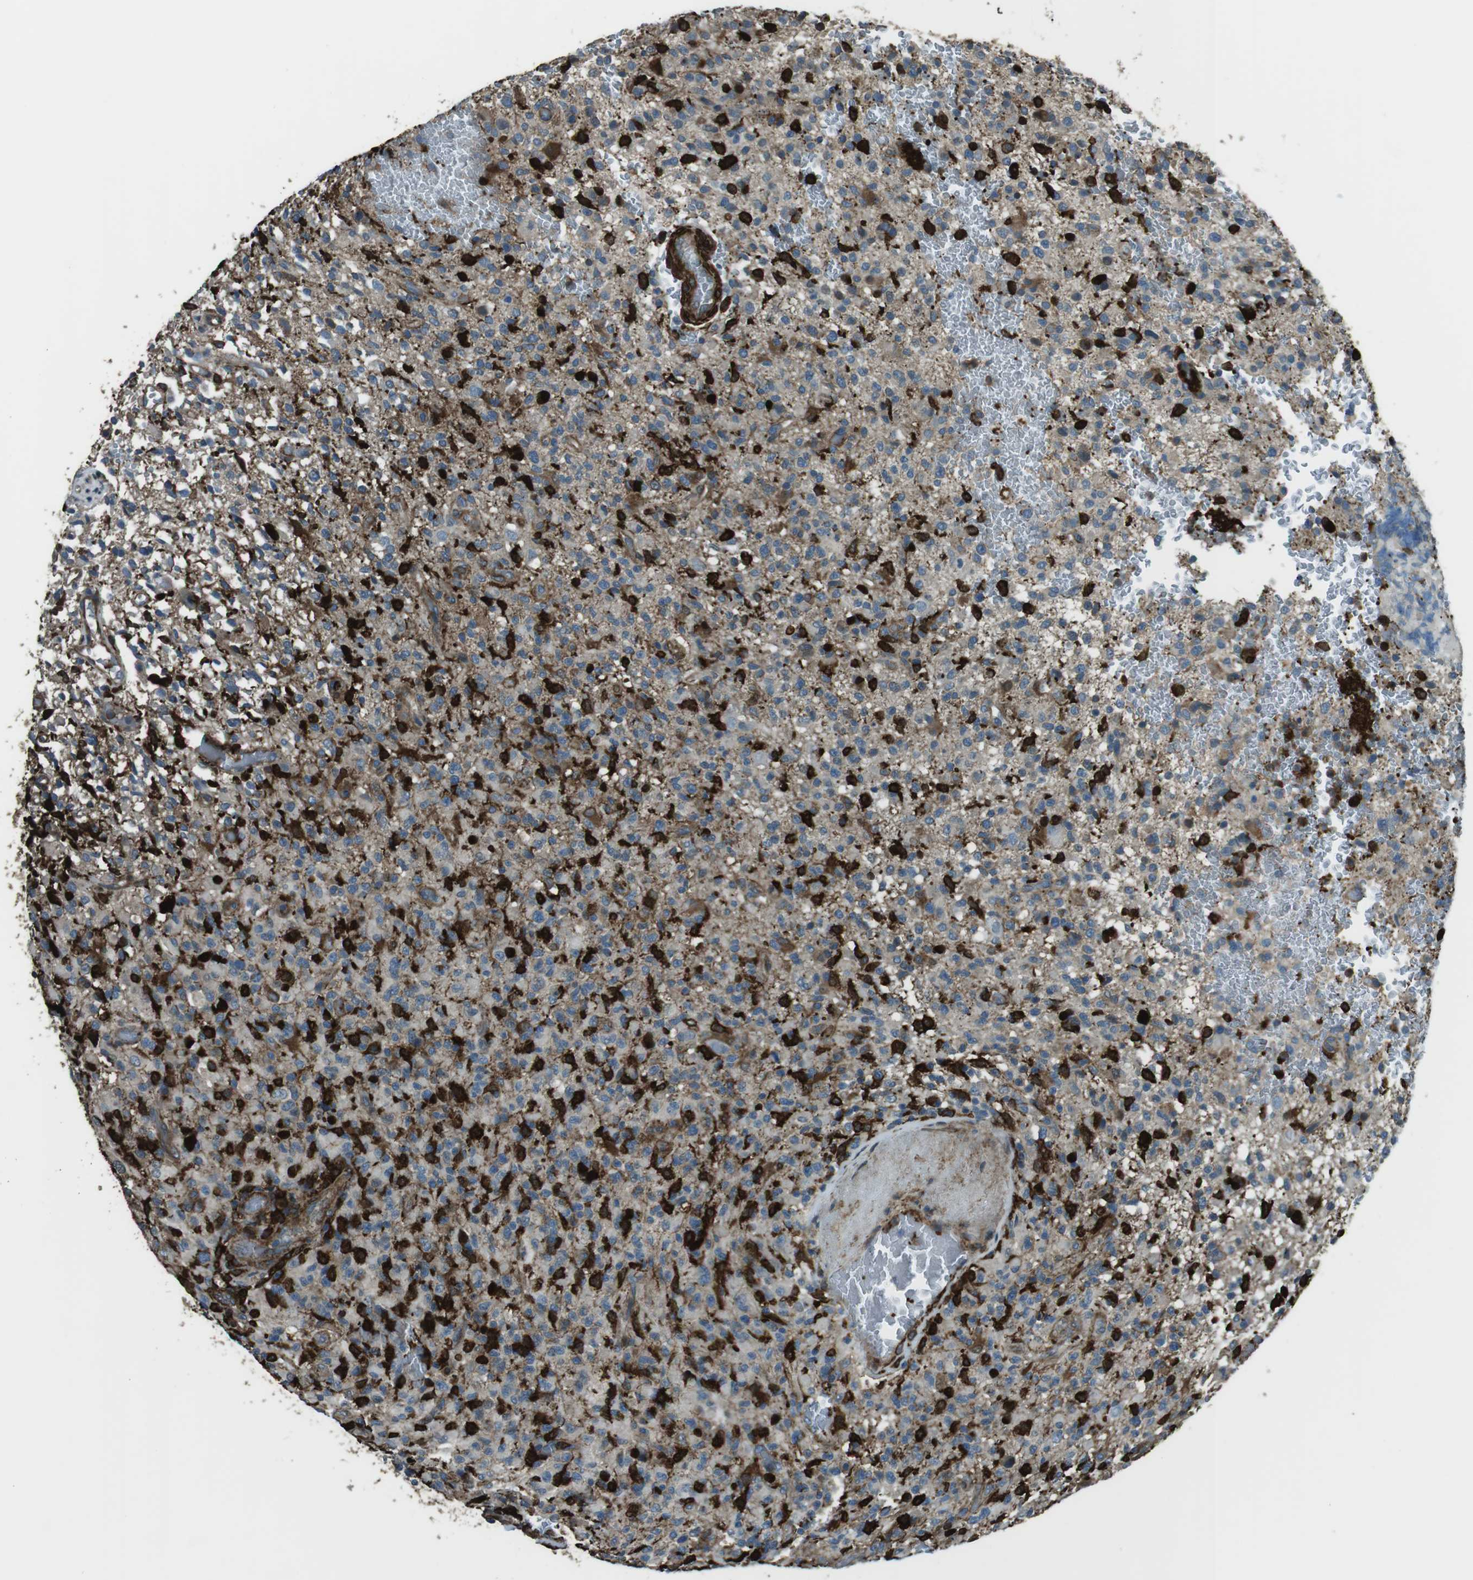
{"staining": {"intensity": "strong", "quantity": "25%-75%", "location": "cytoplasmic/membranous"}, "tissue": "glioma", "cell_type": "Tumor cells", "image_type": "cancer", "snomed": [{"axis": "morphology", "description": "Glioma, malignant, High grade"}, {"axis": "topography", "description": "Brain"}], "caption": "Strong cytoplasmic/membranous protein expression is appreciated in about 25%-75% of tumor cells in glioma. (DAB IHC, brown staining for protein, blue staining for nuclei).", "gene": "SFT2D1", "patient": {"sex": "male", "age": 71}}